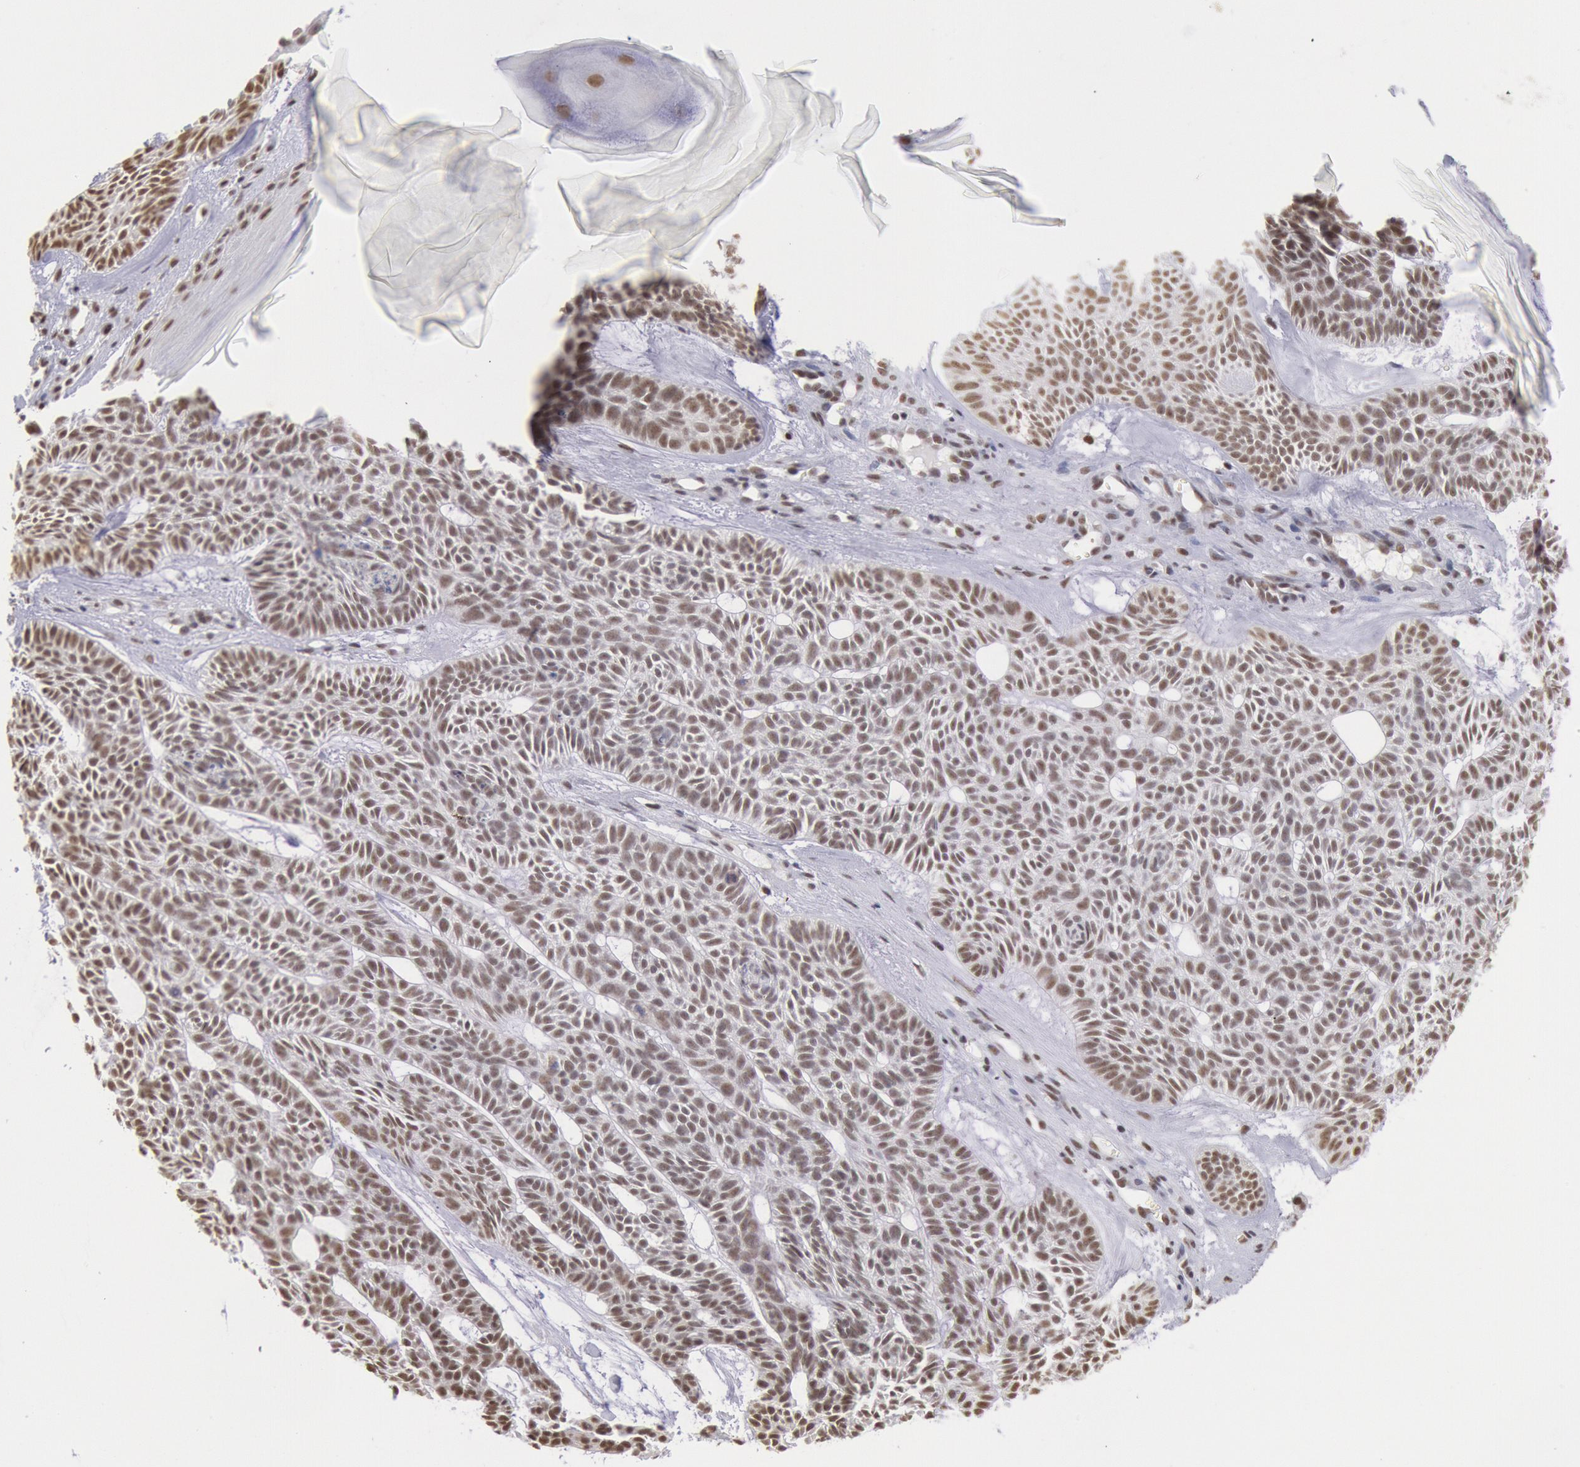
{"staining": {"intensity": "moderate", "quantity": ">75%", "location": "nuclear"}, "tissue": "skin cancer", "cell_type": "Tumor cells", "image_type": "cancer", "snomed": [{"axis": "morphology", "description": "Basal cell carcinoma"}, {"axis": "topography", "description": "Skin"}], "caption": "Basal cell carcinoma (skin) stained with a brown dye demonstrates moderate nuclear positive expression in about >75% of tumor cells.", "gene": "SNRPD3", "patient": {"sex": "male", "age": 75}}